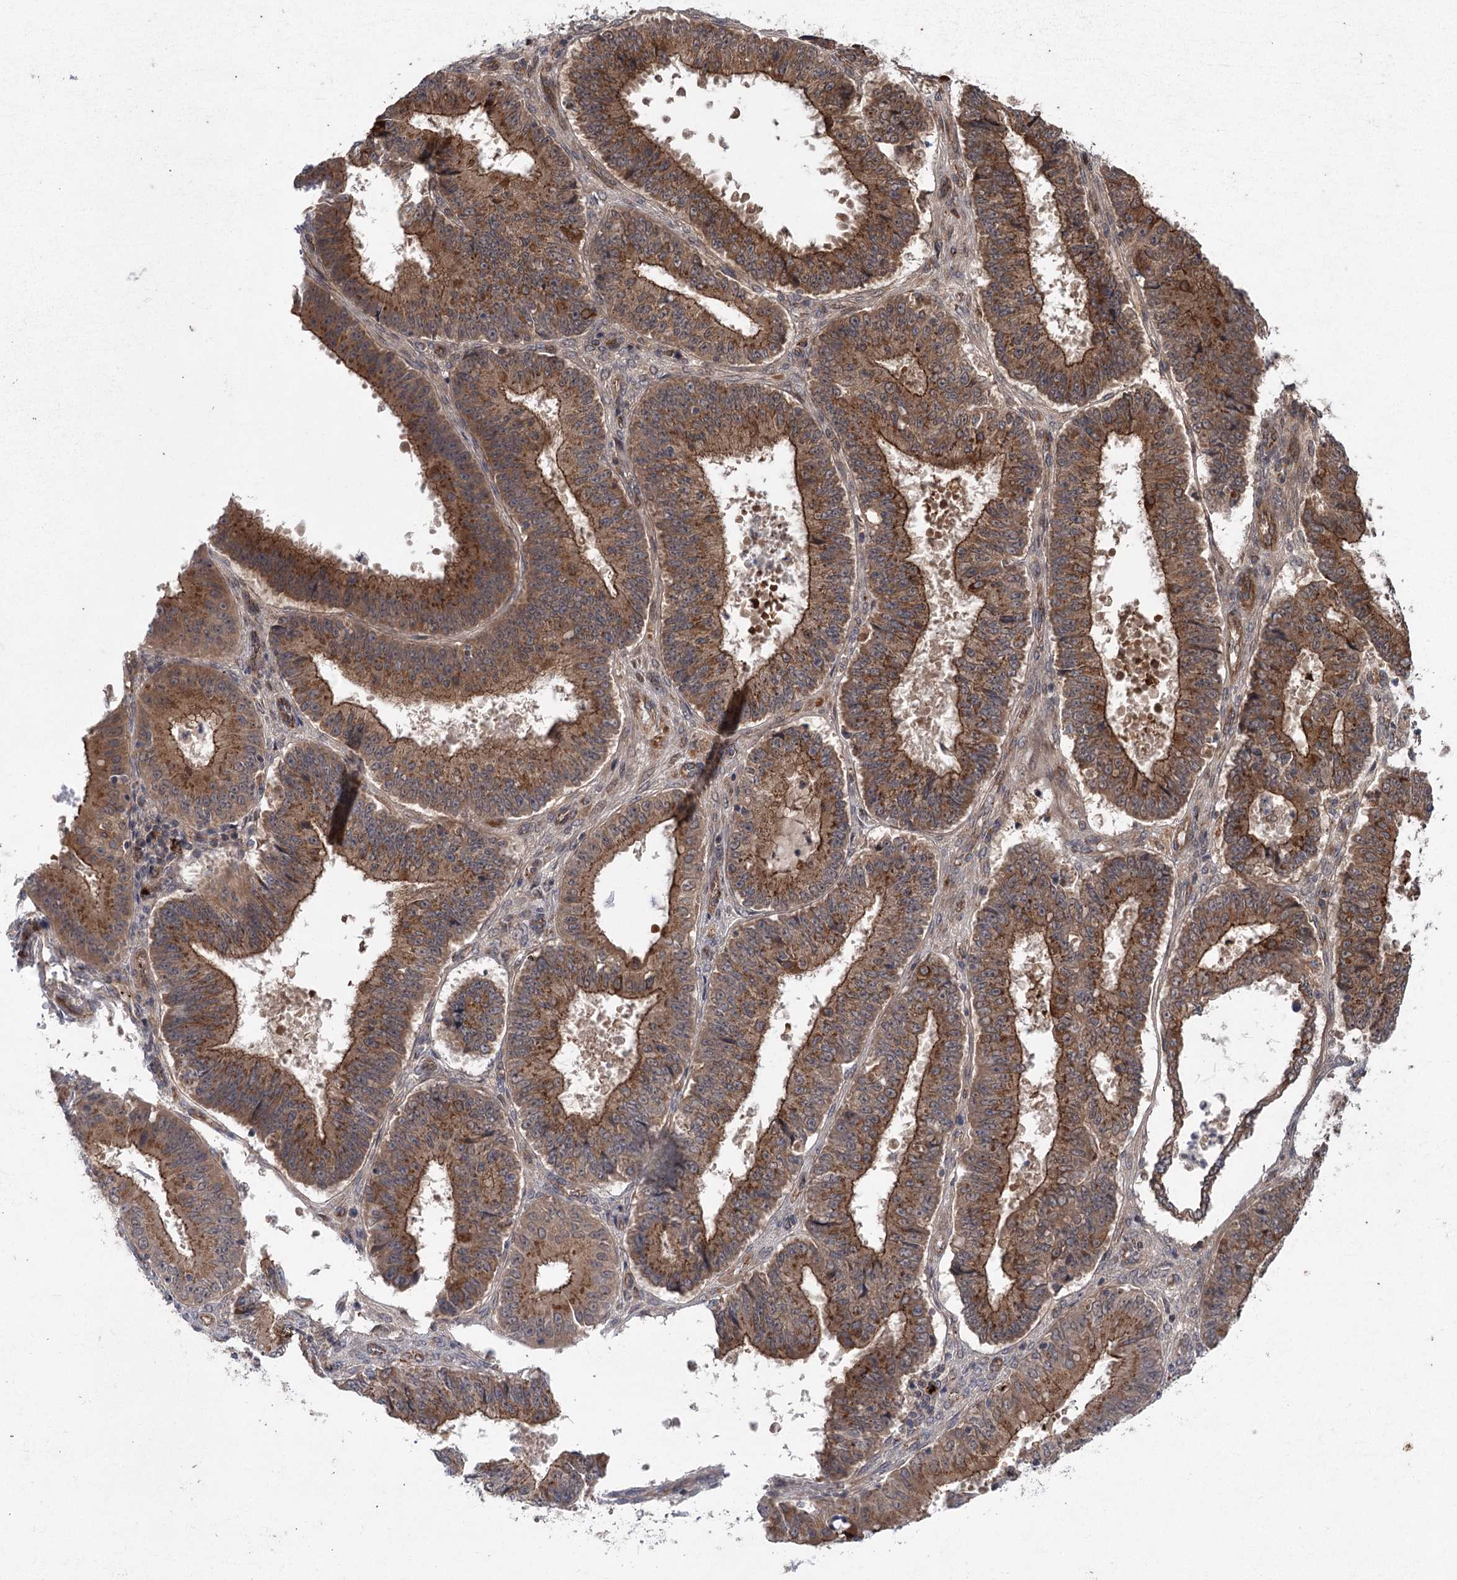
{"staining": {"intensity": "strong", "quantity": ">75%", "location": "cytoplasmic/membranous"}, "tissue": "ovarian cancer", "cell_type": "Tumor cells", "image_type": "cancer", "snomed": [{"axis": "morphology", "description": "Carcinoma, endometroid"}, {"axis": "topography", "description": "Appendix"}, {"axis": "topography", "description": "Ovary"}], "caption": "Immunohistochemistry image of neoplastic tissue: human endometroid carcinoma (ovarian) stained using IHC exhibits high levels of strong protein expression localized specifically in the cytoplasmic/membranous of tumor cells, appearing as a cytoplasmic/membranous brown color.", "gene": "METTL24", "patient": {"sex": "female", "age": 42}}